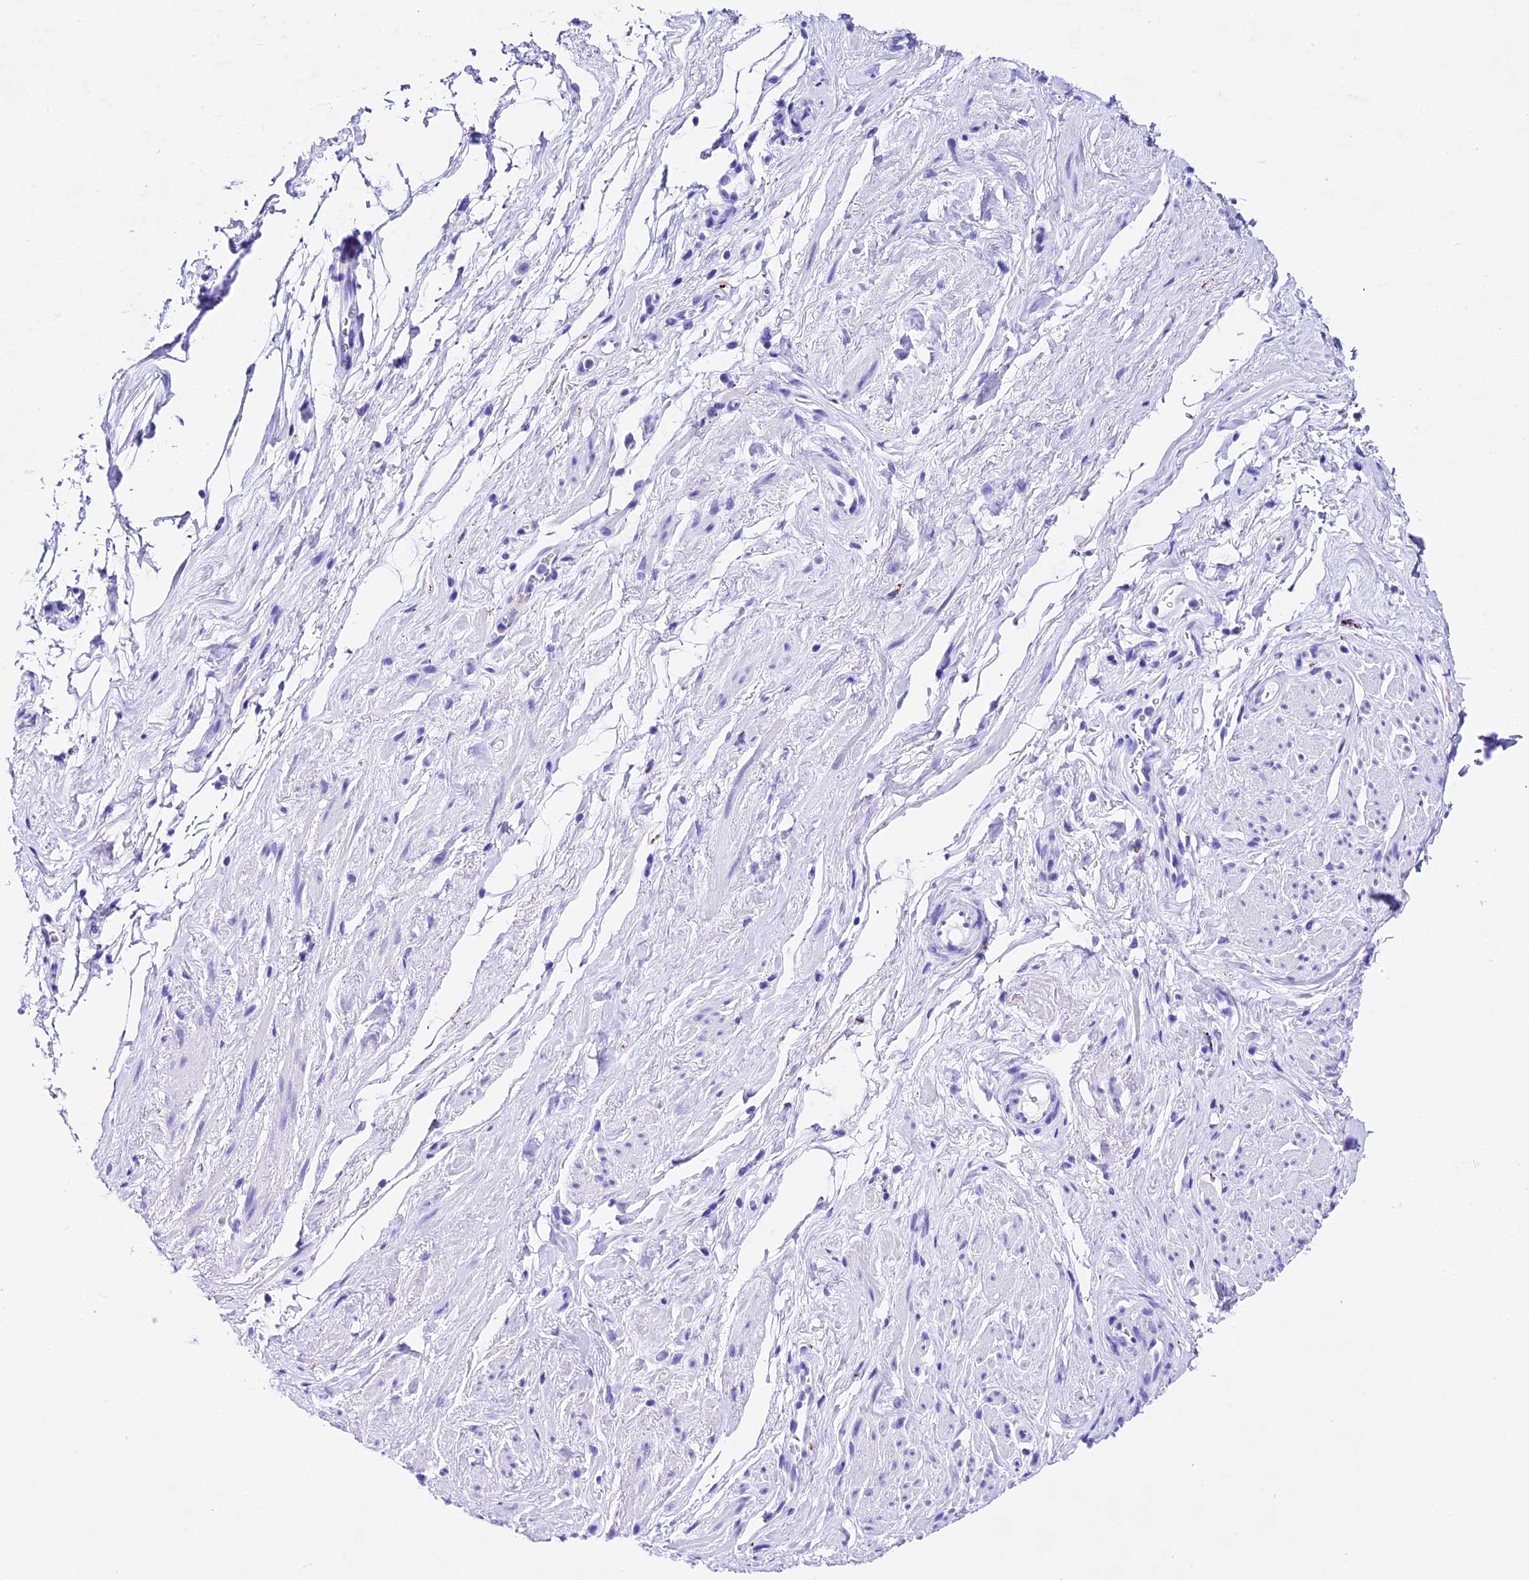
{"staining": {"intensity": "negative", "quantity": "none", "location": "none"}, "tissue": "smooth muscle", "cell_type": "Smooth muscle cells", "image_type": "normal", "snomed": [{"axis": "morphology", "description": "Normal tissue, NOS"}, {"axis": "topography", "description": "Smooth muscle"}, {"axis": "topography", "description": "Peripheral nerve tissue"}], "caption": "A photomicrograph of smooth muscle stained for a protein reveals no brown staining in smooth muscle cells.", "gene": "PSG11", "patient": {"sex": "male", "age": 69}}